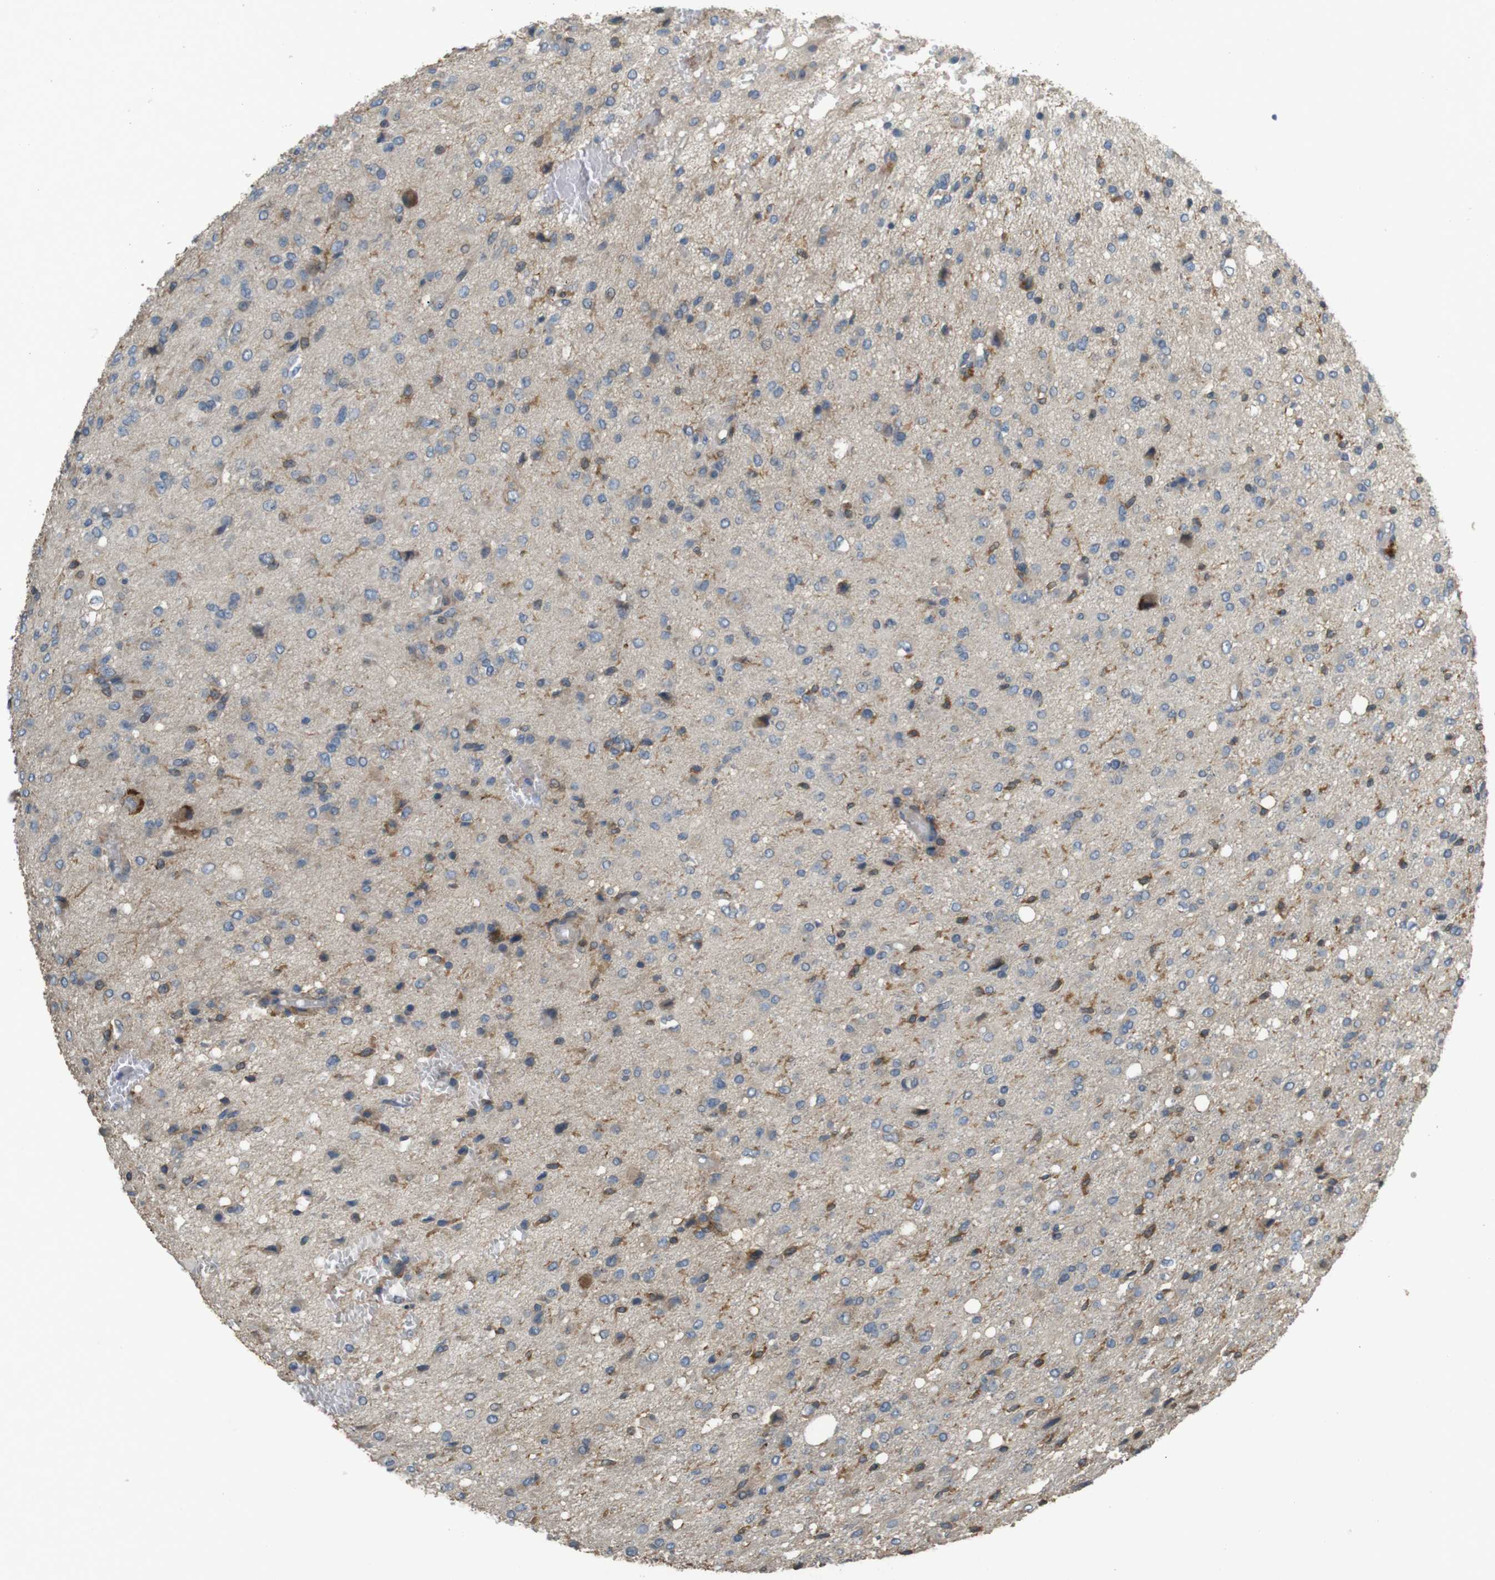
{"staining": {"intensity": "moderate", "quantity": "25%-75%", "location": "cytoplasmic/membranous"}, "tissue": "glioma", "cell_type": "Tumor cells", "image_type": "cancer", "snomed": [{"axis": "morphology", "description": "Glioma, malignant, High grade"}, {"axis": "topography", "description": "Brain"}], "caption": "High-magnification brightfield microscopy of glioma stained with DAB (3,3'-diaminobenzidine) (brown) and counterstained with hematoxylin (blue). tumor cells exhibit moderate cytoplasmic/membranous positivity is appreciated in about25%-75% of cells. (Brightfield microscopy of DAB IHC at high magnification).", "gene": "ARHGAP24", "patient": {"sex": "female", "age": 59}}